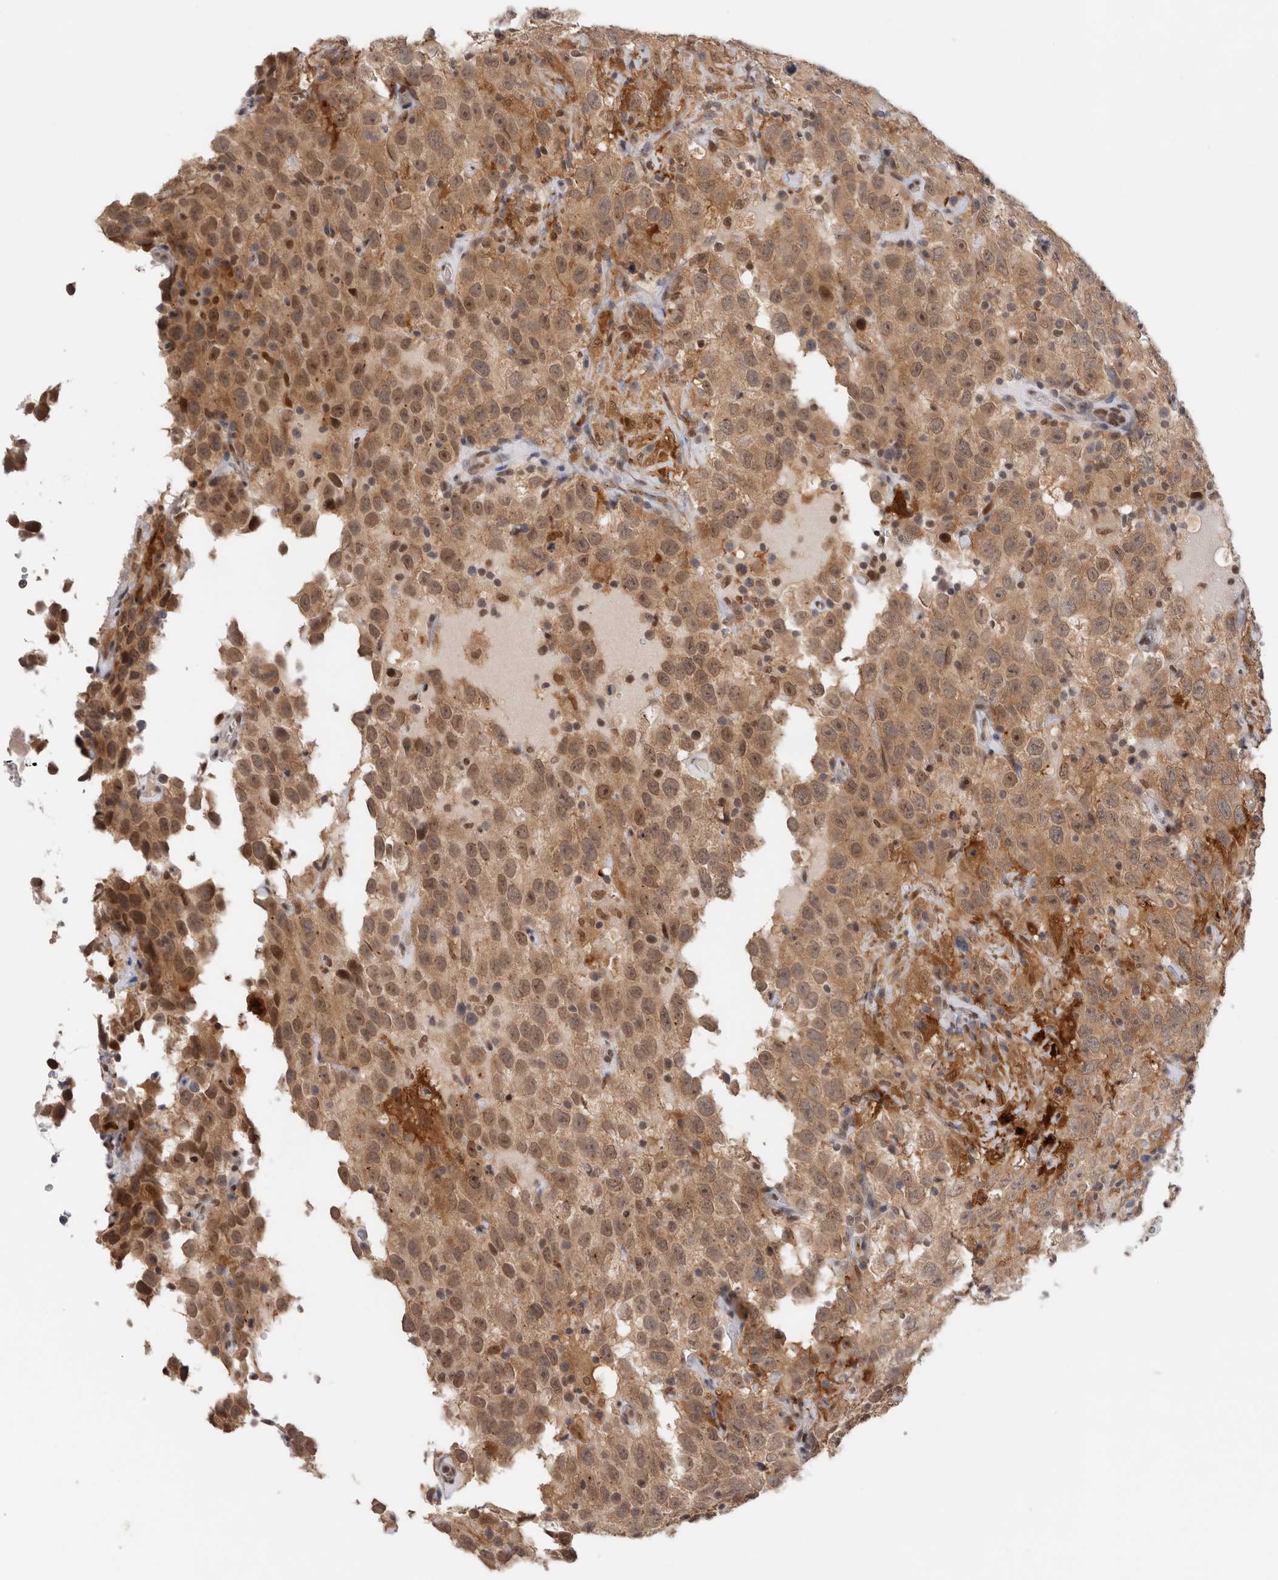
{"staining": {"intensity": "moderate", "quantity": ">75%", "location": "cytoplasmic/membranous"}, "tissue": "testis cancer", "cell_type": "Tumor cells", "image_type": "cancer", "snomed": [{"axis": "morphology", "description": "Seminoma, NOS"}, {"axis": "topography", "description": "Testis"}], "caption": "Human seminoma (testis) stained for a protein (brown) displays moderate cytoplasmic/membranous positive positivity in approximately >75% of tumor cells.", "gene": "ZNF521", "patient": {"sex": "male", "age": 41}}